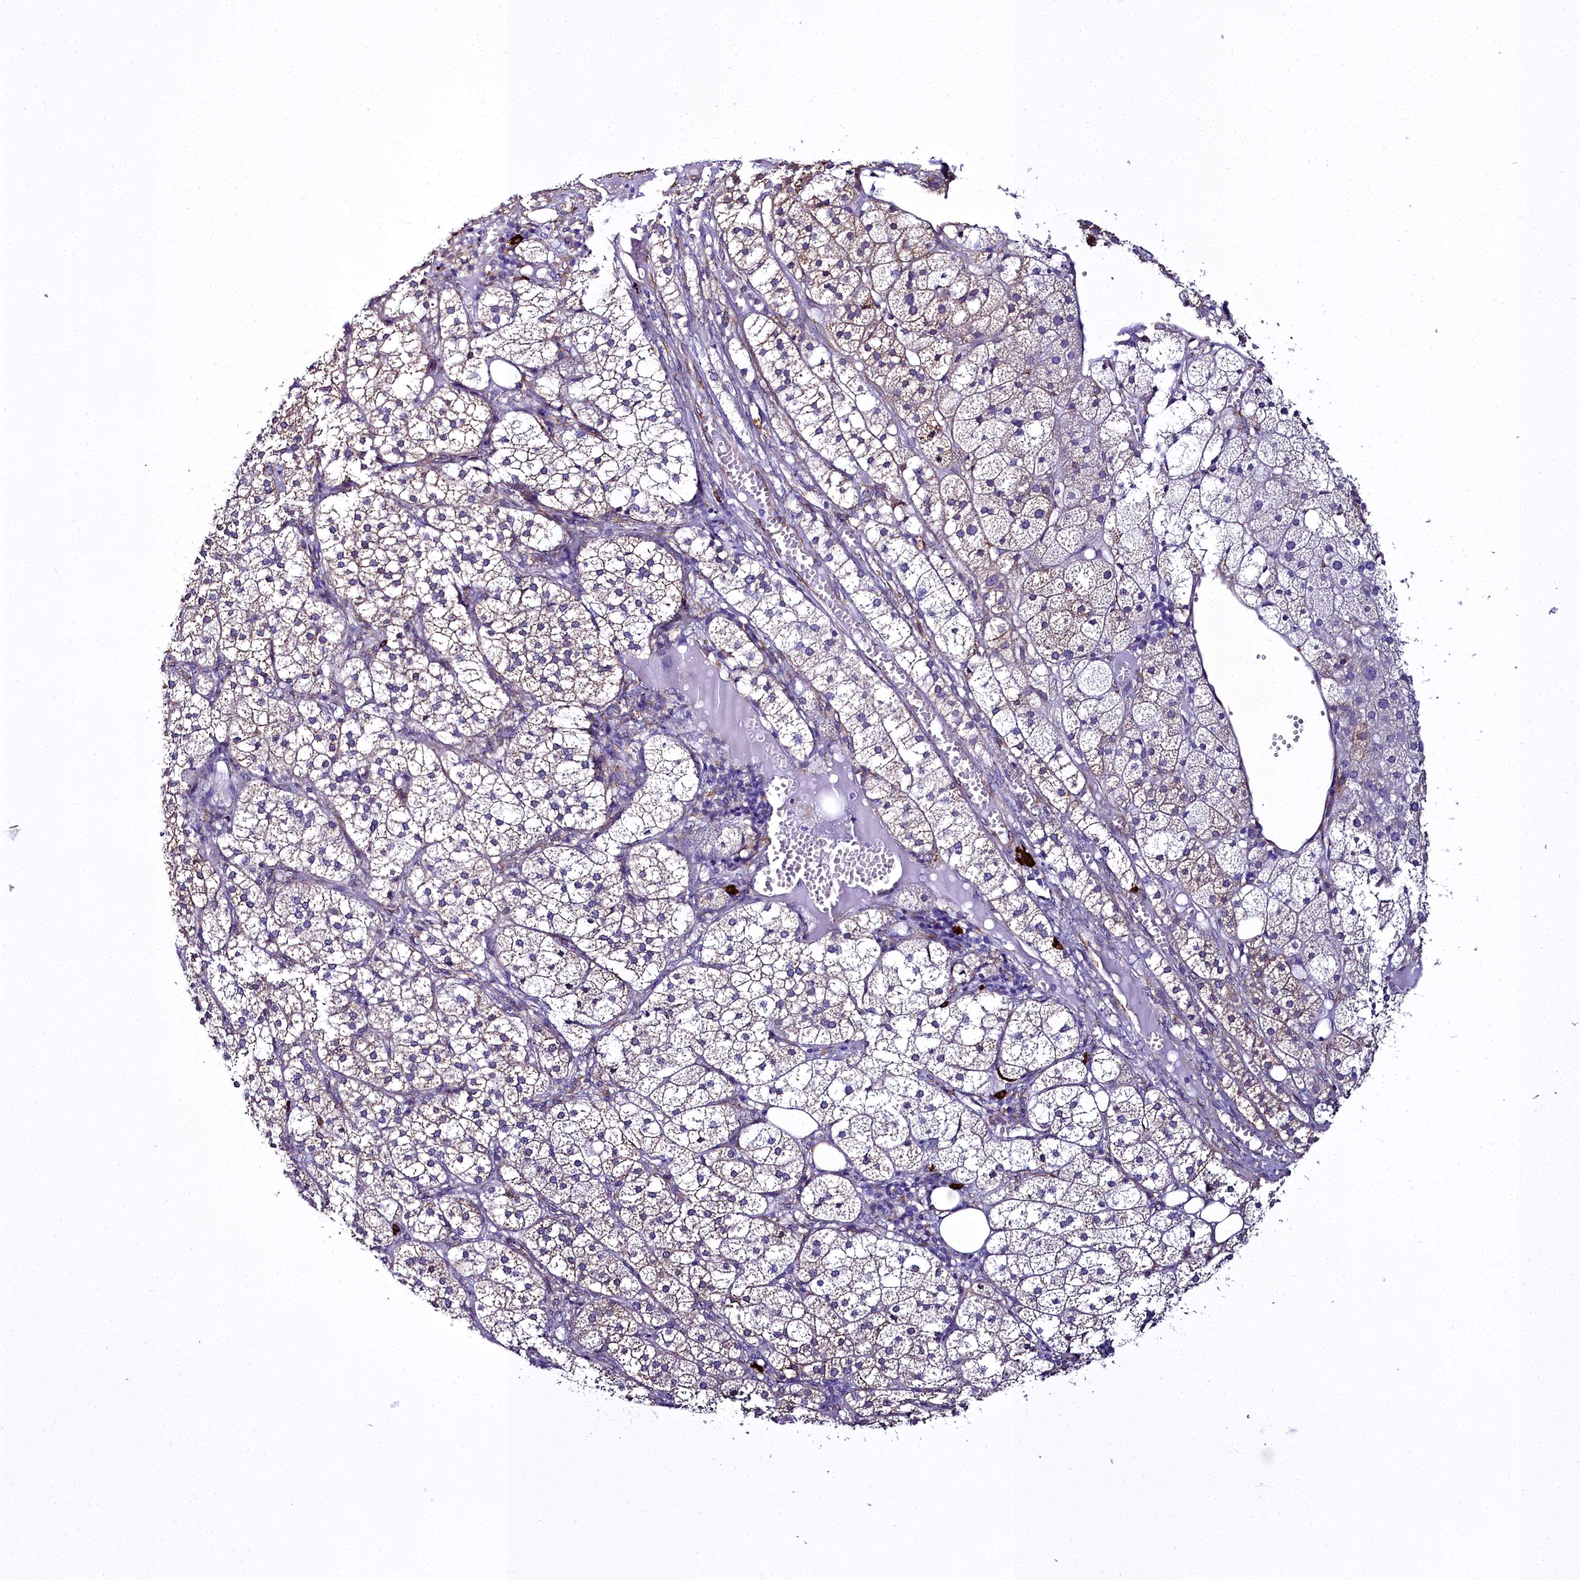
{"staining": {"intensity": "moderate", "quantity": "25%-75%", "location": "cytoplasmic/membranous"}, "tissue": "adrenal gland", "cell_type": "Glandular cells", "image_type": "normal", "snomed": [{"axis": "morphology", "description": "Normal tissue, NOS"}, {"axis": "topography", "description": "Adrenal gland"}], "caption": "Approximately 25%-75% of glandular cells in benign human adrenal gland reveal moderate cytoplasmic/membranous protein staining as visualized by brown immunohistochemical staining.", "gene": "TXNDC5", "patient": {"sex": "female", "age": 61}}